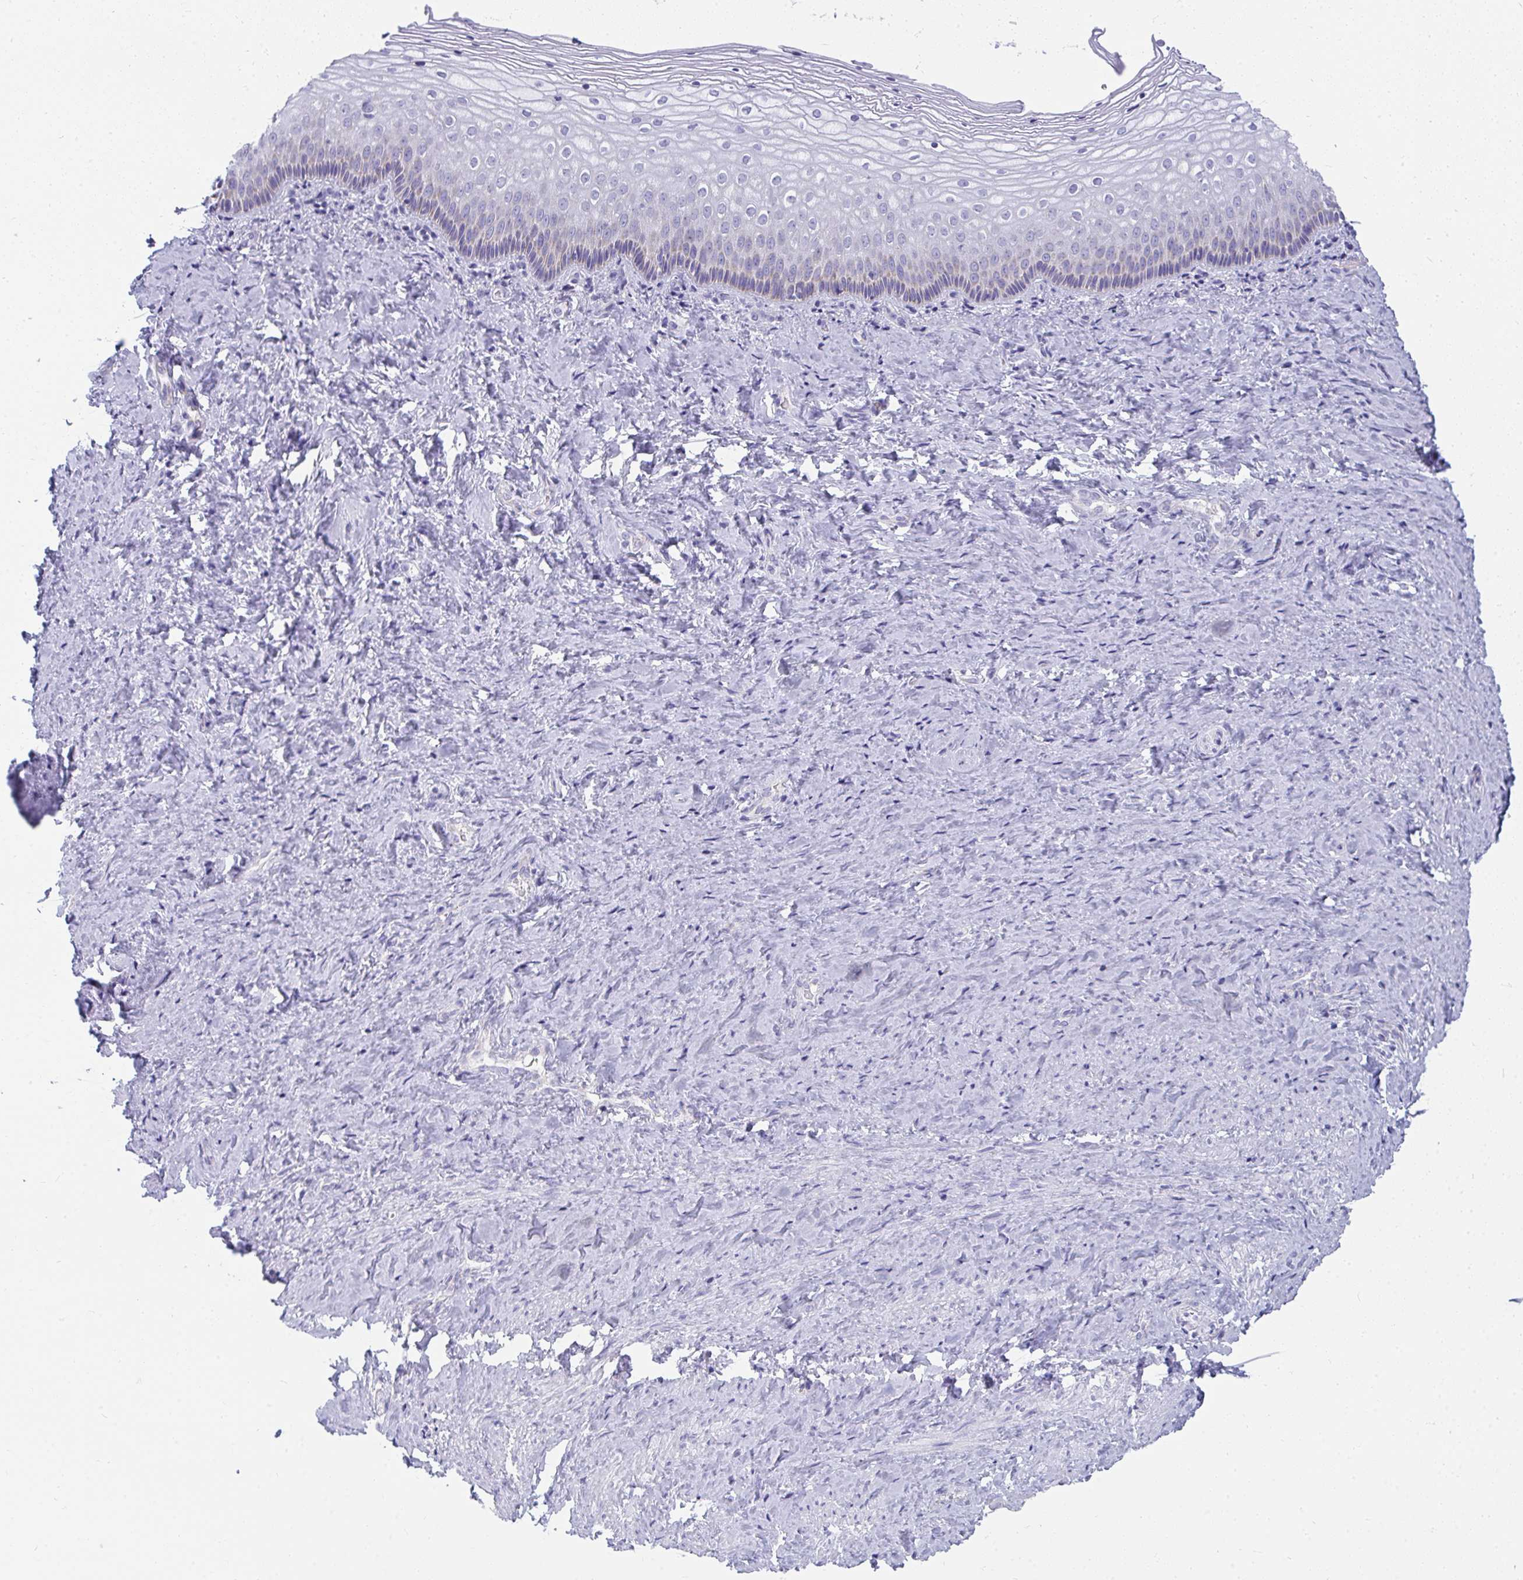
{"staining": {"intensity": "weak", "quantity": "<25%", "location": "cytoplasmic/membranous"}, "tissue": "vagina", "cell_type": "Squamous epithelial cells", "image_type": "normal", "snomed": [{"axis": "morphology", "description": "Normal tissue, NOS"}, {"axis": "topography", "description": "Vagina"}], "caption": "IHC micrograph of normal vagina: human vagina stained with DAB (3,3'-diaminobenzidine) demonstrates no significant protein expression in squamous epithelial cells.", "gene": "SLC6A1", "patient": {"sex": "female", "age": 45}}